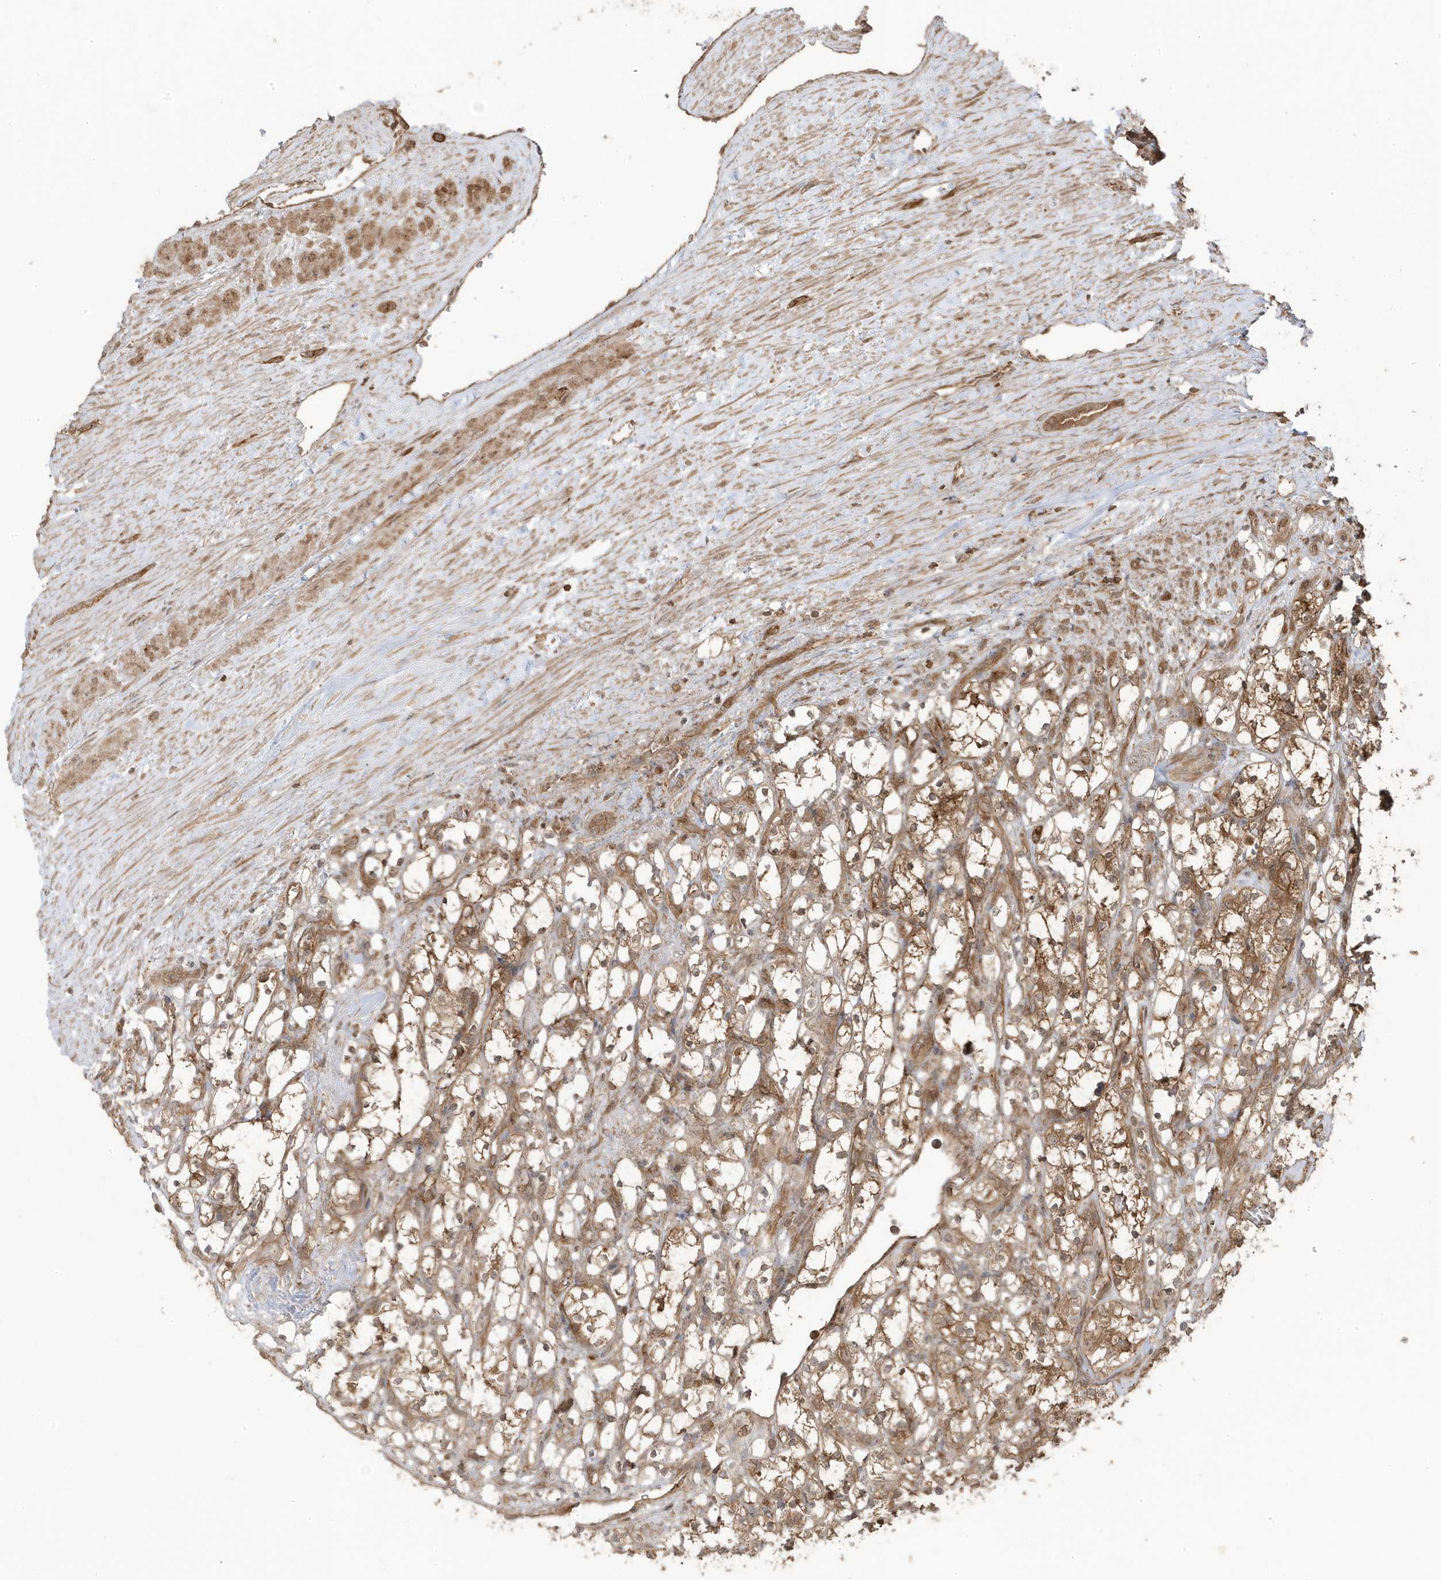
{"staining": {"intensity": "moderate", "quantity": ">75%", "location": "cytoplasmic/membranous"}, "tissue": "renal cancer", "cell_type": "Tumor cells", "image_type": "cancer", "snomed": [{"axis": "morphology", "description": "Adenocarcinoma, NOS"}, {"axis": "topography", "description": "Kidney"}], "caption": "Immunohistochemical staining of human renal cancer shows medium levels of moderate cytoplasmic/membranous expression in about >75% of tumor cells.", "gene": "ASAP1", "patient": {"sex": "female", "age": 69}}